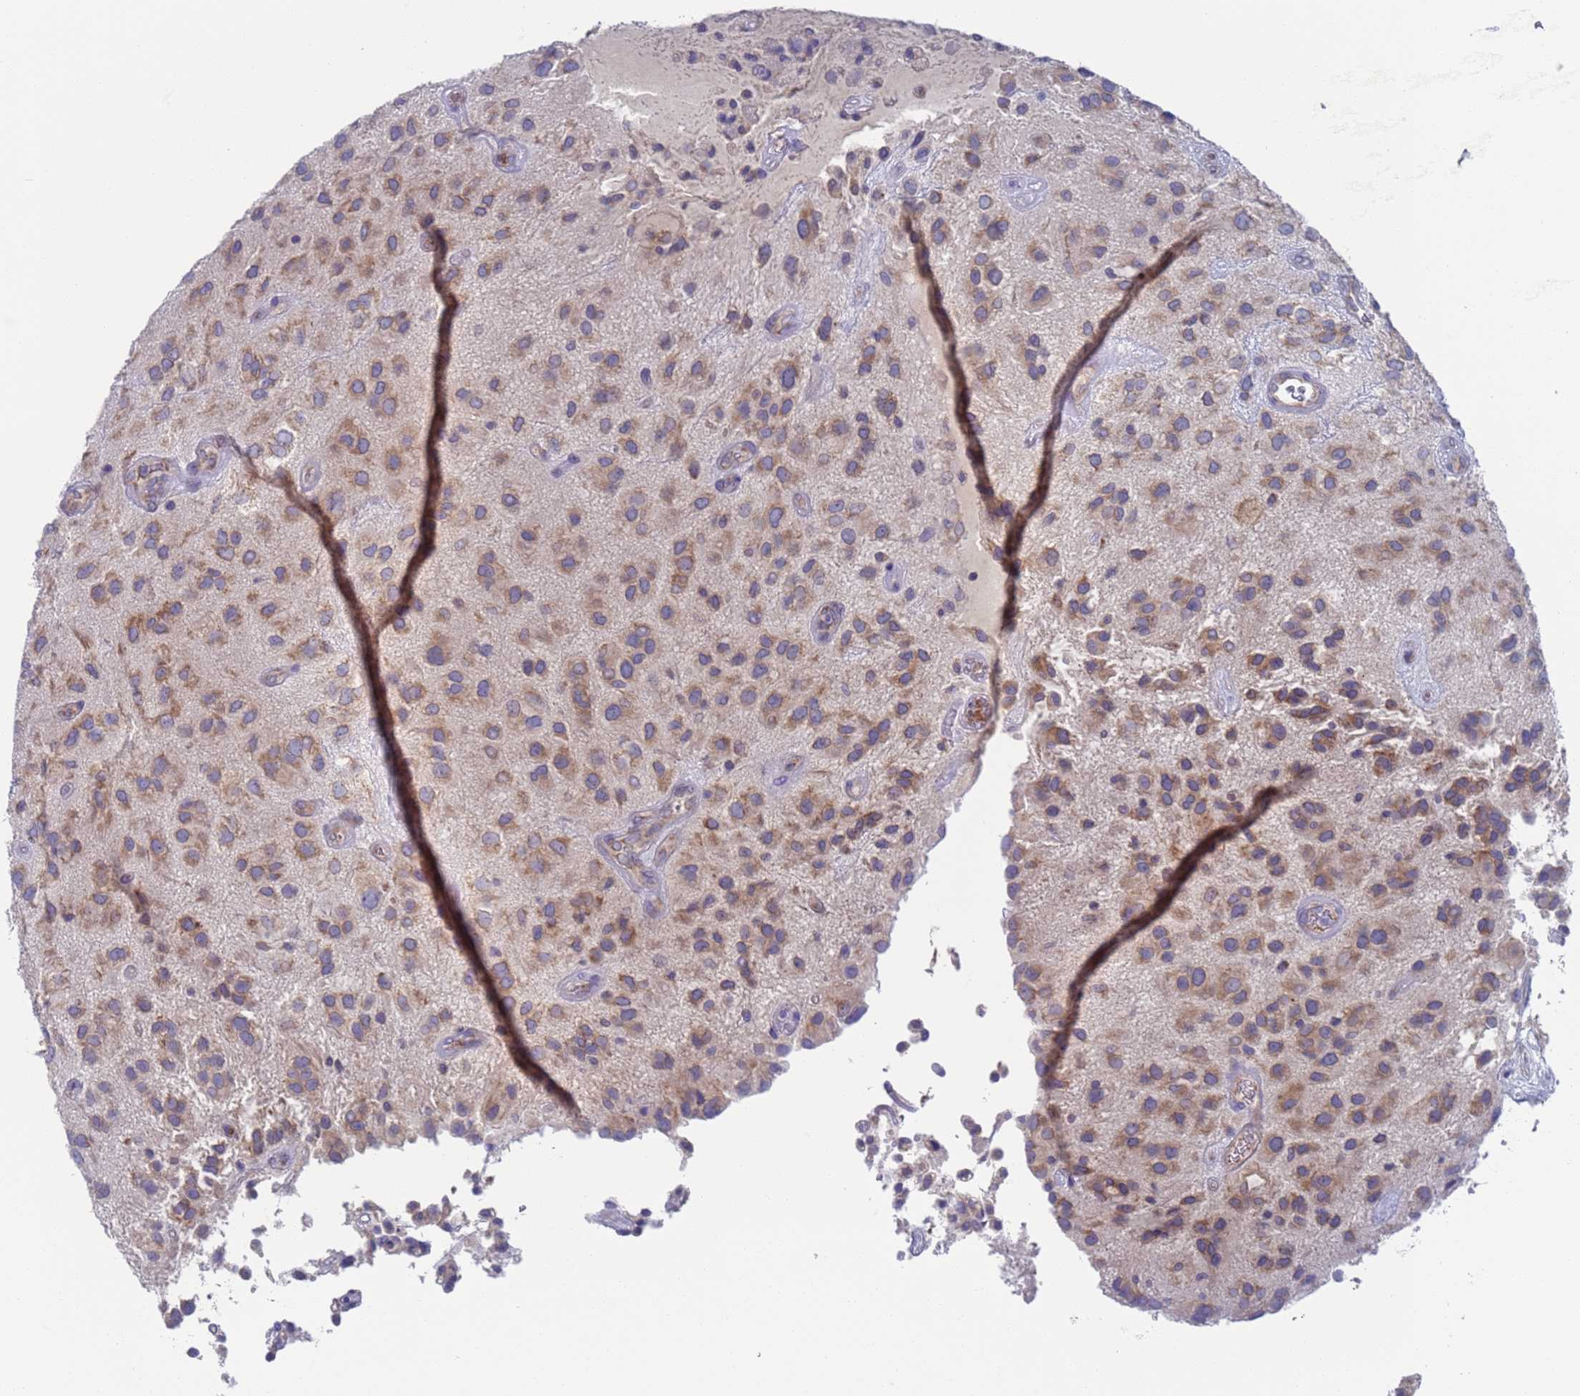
{"staining": {"intensity": "weak", "quantity": ">75%", "location": "cytoplasmic/membranous"}, "tissue": "glioma", "cell_type": "Tumor cells", "image_type": "cancer", "snomed": [{"axis": "morphology", "description": "Glioma, malignant, Low grade"}, {"axis": "topography", "description": "Brain"}], "caption": "Immunohistochemistry (IHC) staining of malignant glioma (low-grade), which demonstrates low levels of weak cytoplasmic/membranous positivity in approximately >75% of tumor cells indicating weak cytoplasmic/membranous protein positivity. The staining was performed using DAB (3,3'-diaminobenzidine) (brown) for protein detection and nuclei were counterstained in hematoxylin (blue).", "gene": "PET117", "patient": {"sex": "male", "age": 66}}